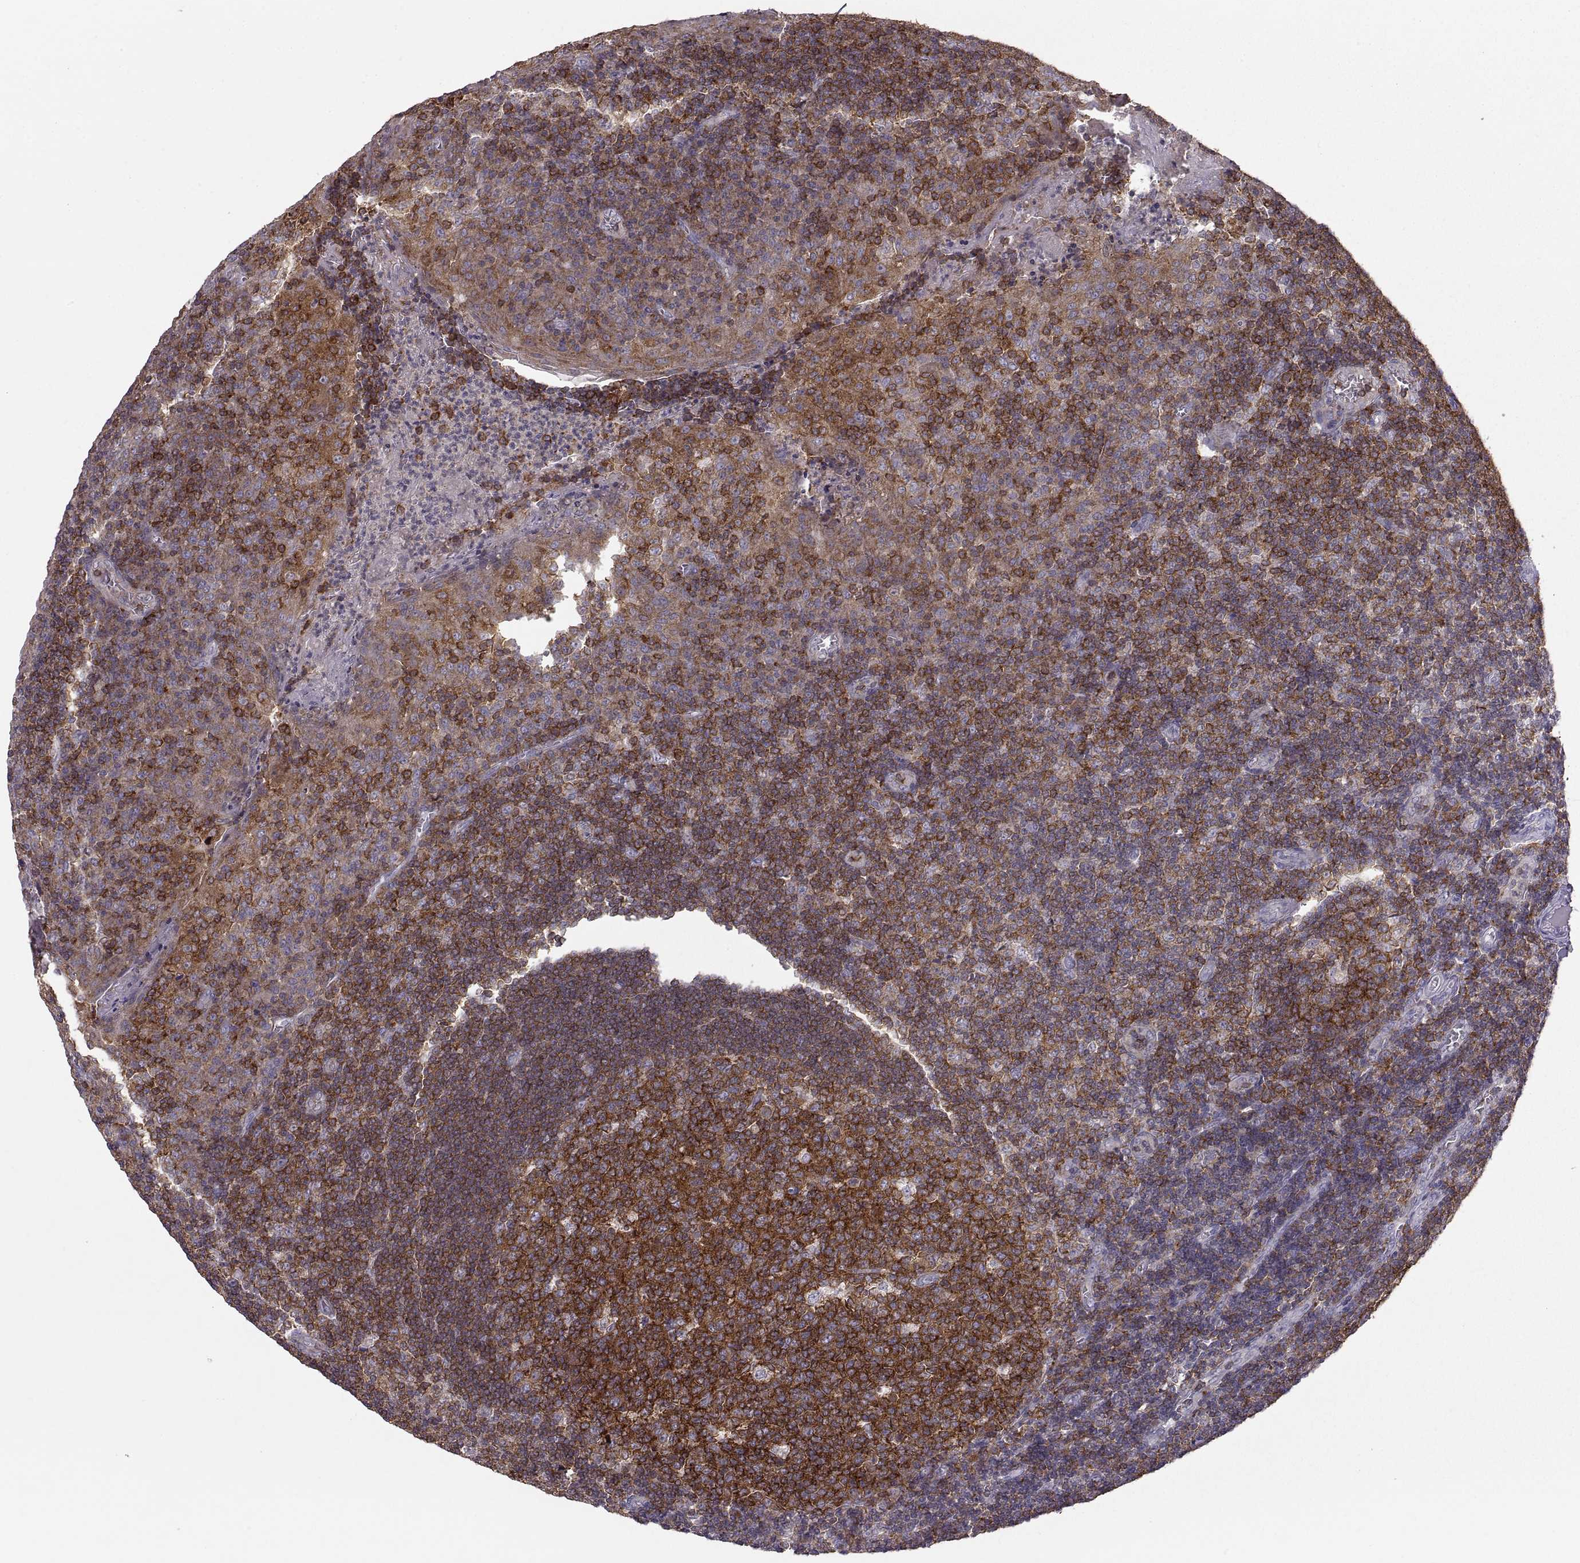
{"staining": {"intensity": "strong", "quantity": ">75%", "location": "cytoplasmic/membranous"}, "tissue": "tonsil", "cell_type": "Germinal center cells", "image_type": "normal", "snomed": [{"axis": "morphology", "description": "Normal tissue, NOS"}, {"axis": "topography", "description": "Tonsil"}], "caption": "Immunohistochemical staining of normal tonsil demonstrates high levels of strong cytoplasmic/membranous expression in about >75% of germinal center cells.", "gene": "EZR", "patient": {"sex": "female", "age": 12}}